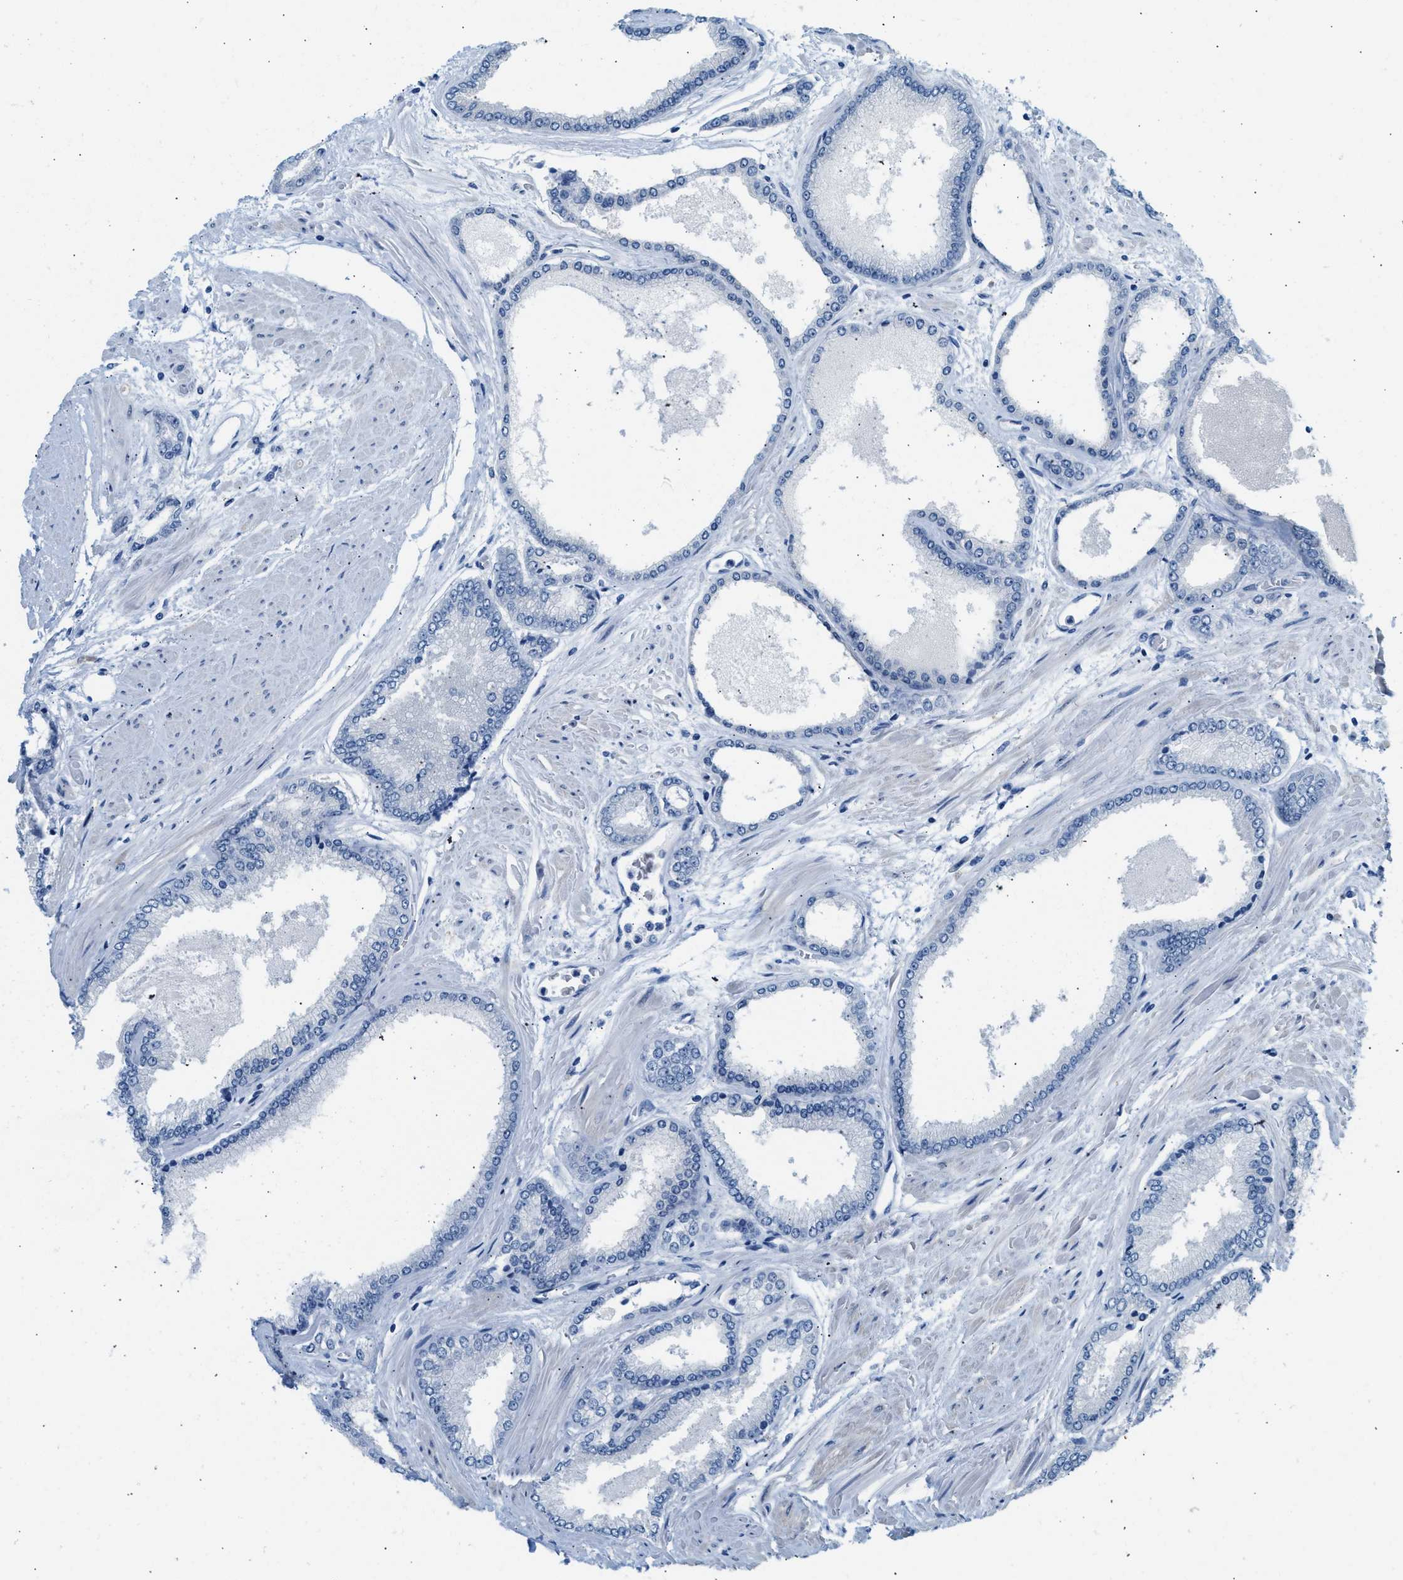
{"staining": {"intensity": "negative", "quantity": "none", "location": "none"}, "tissue": "prostate cancer", "cell_type": "Tumor cells", "image_type": "cancer", "snomed": [{"axis": "morphology", "description": "Adenocarcinoma, High grade"}, {"axis": "topography", "description": "Prostate"}], "caption": "IHC micrograph of high-grade adenocarcinoma (prostate) stained for a protein (brown), which exhibits no positivity in tumor cells.", "gene": "SPAM1", "patient": {"sex": "male", "age": 61}}